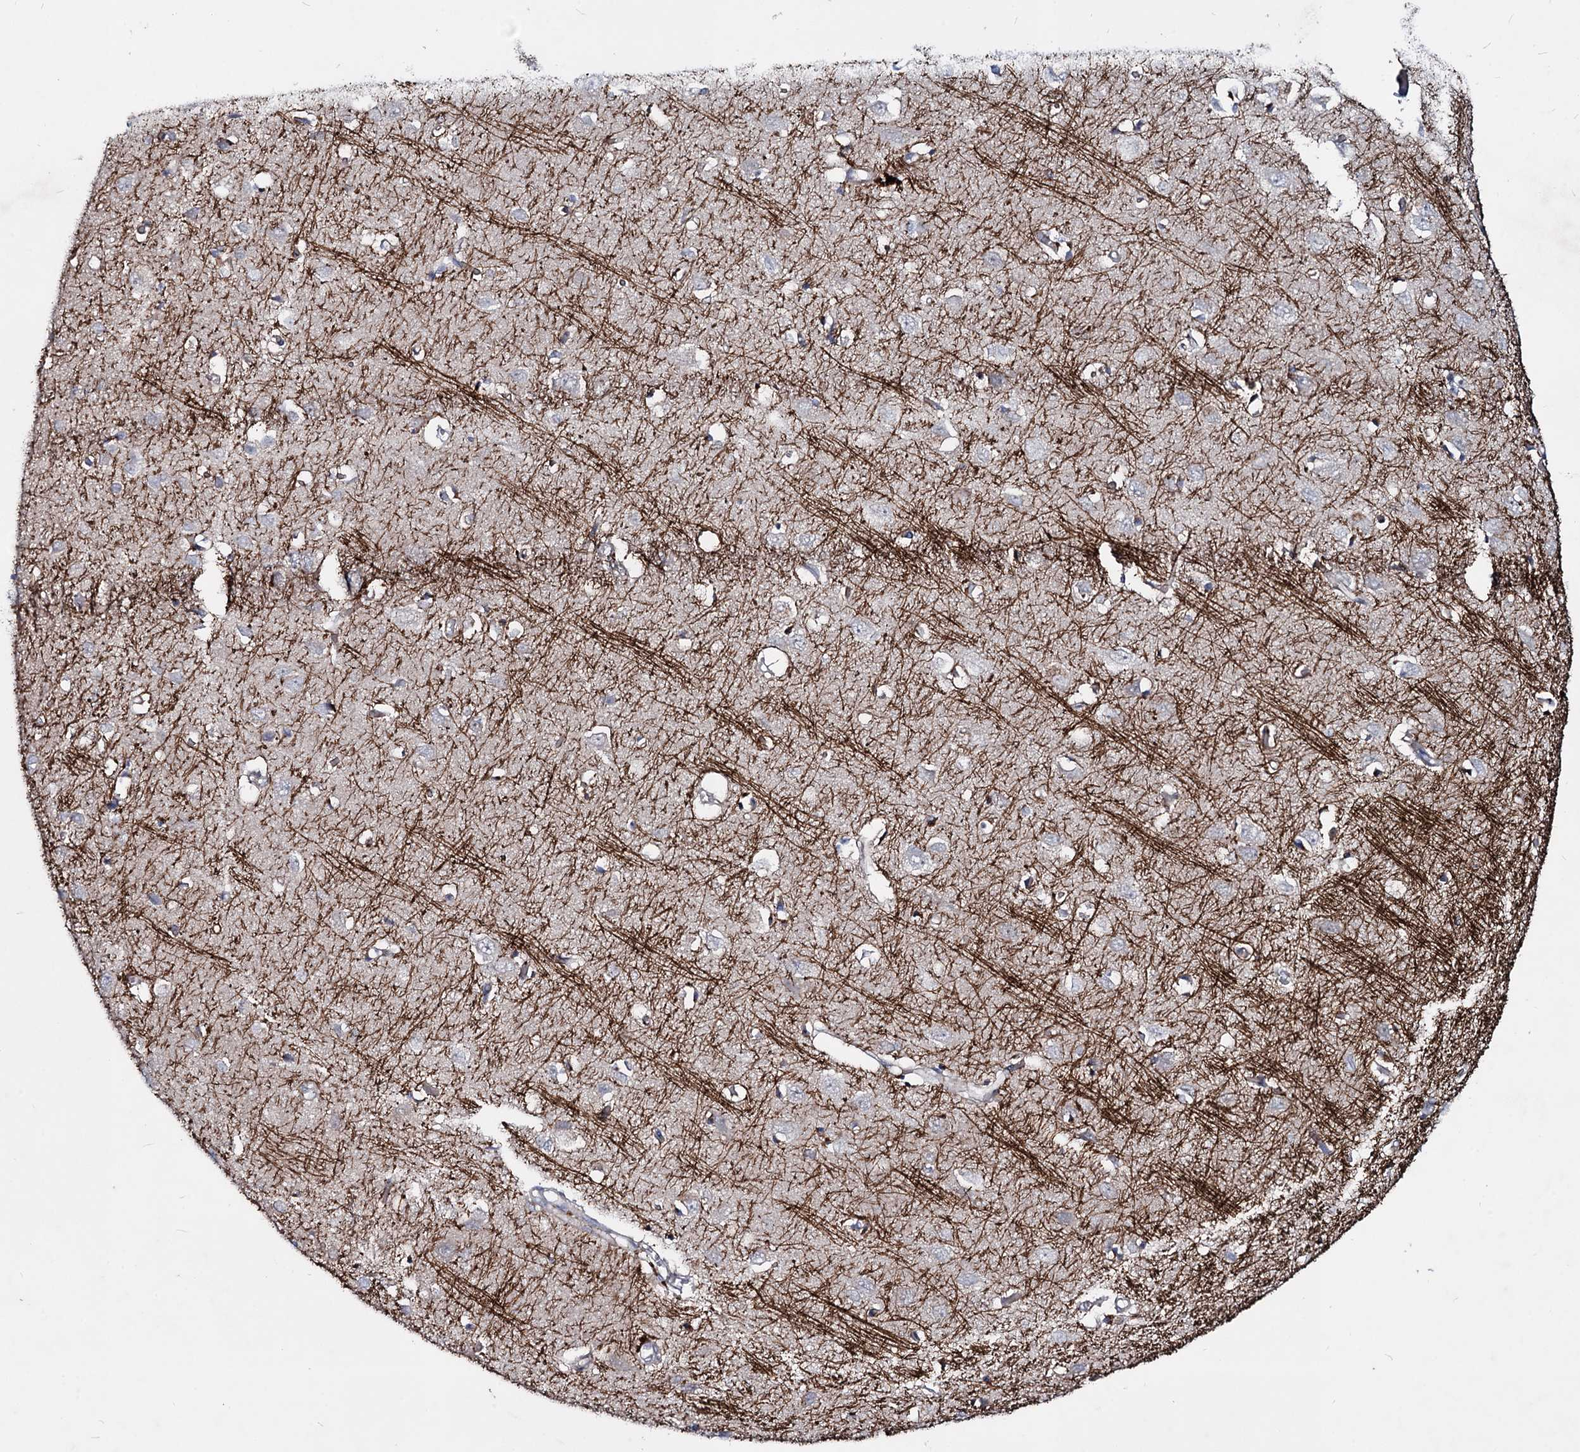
{"staining": {"intensity": "negative", "quantity": "none", "location": "none"}, "tissue": "cerebral cortex", "cell_type": "Endothelial cells", "image_type": "normal", "snomed": [{"axis": "morphology", "description": "Normal tissue, NOS"}, {"axis": "topography", "description": "Cerebral cortex"}], "caption": "Immunohistochemical staining of unremarkable human cerebral cortex displays no significant staining in endothelial cells. (Stains: DAB (3,3'-diaminobenzidine) immunohistochemistry with hematoxylin counter stain, Microscopy: brightfield microscopy at high magnification).", "gene": "RNF6", "patient": {"sex": "female", "age": 64}}